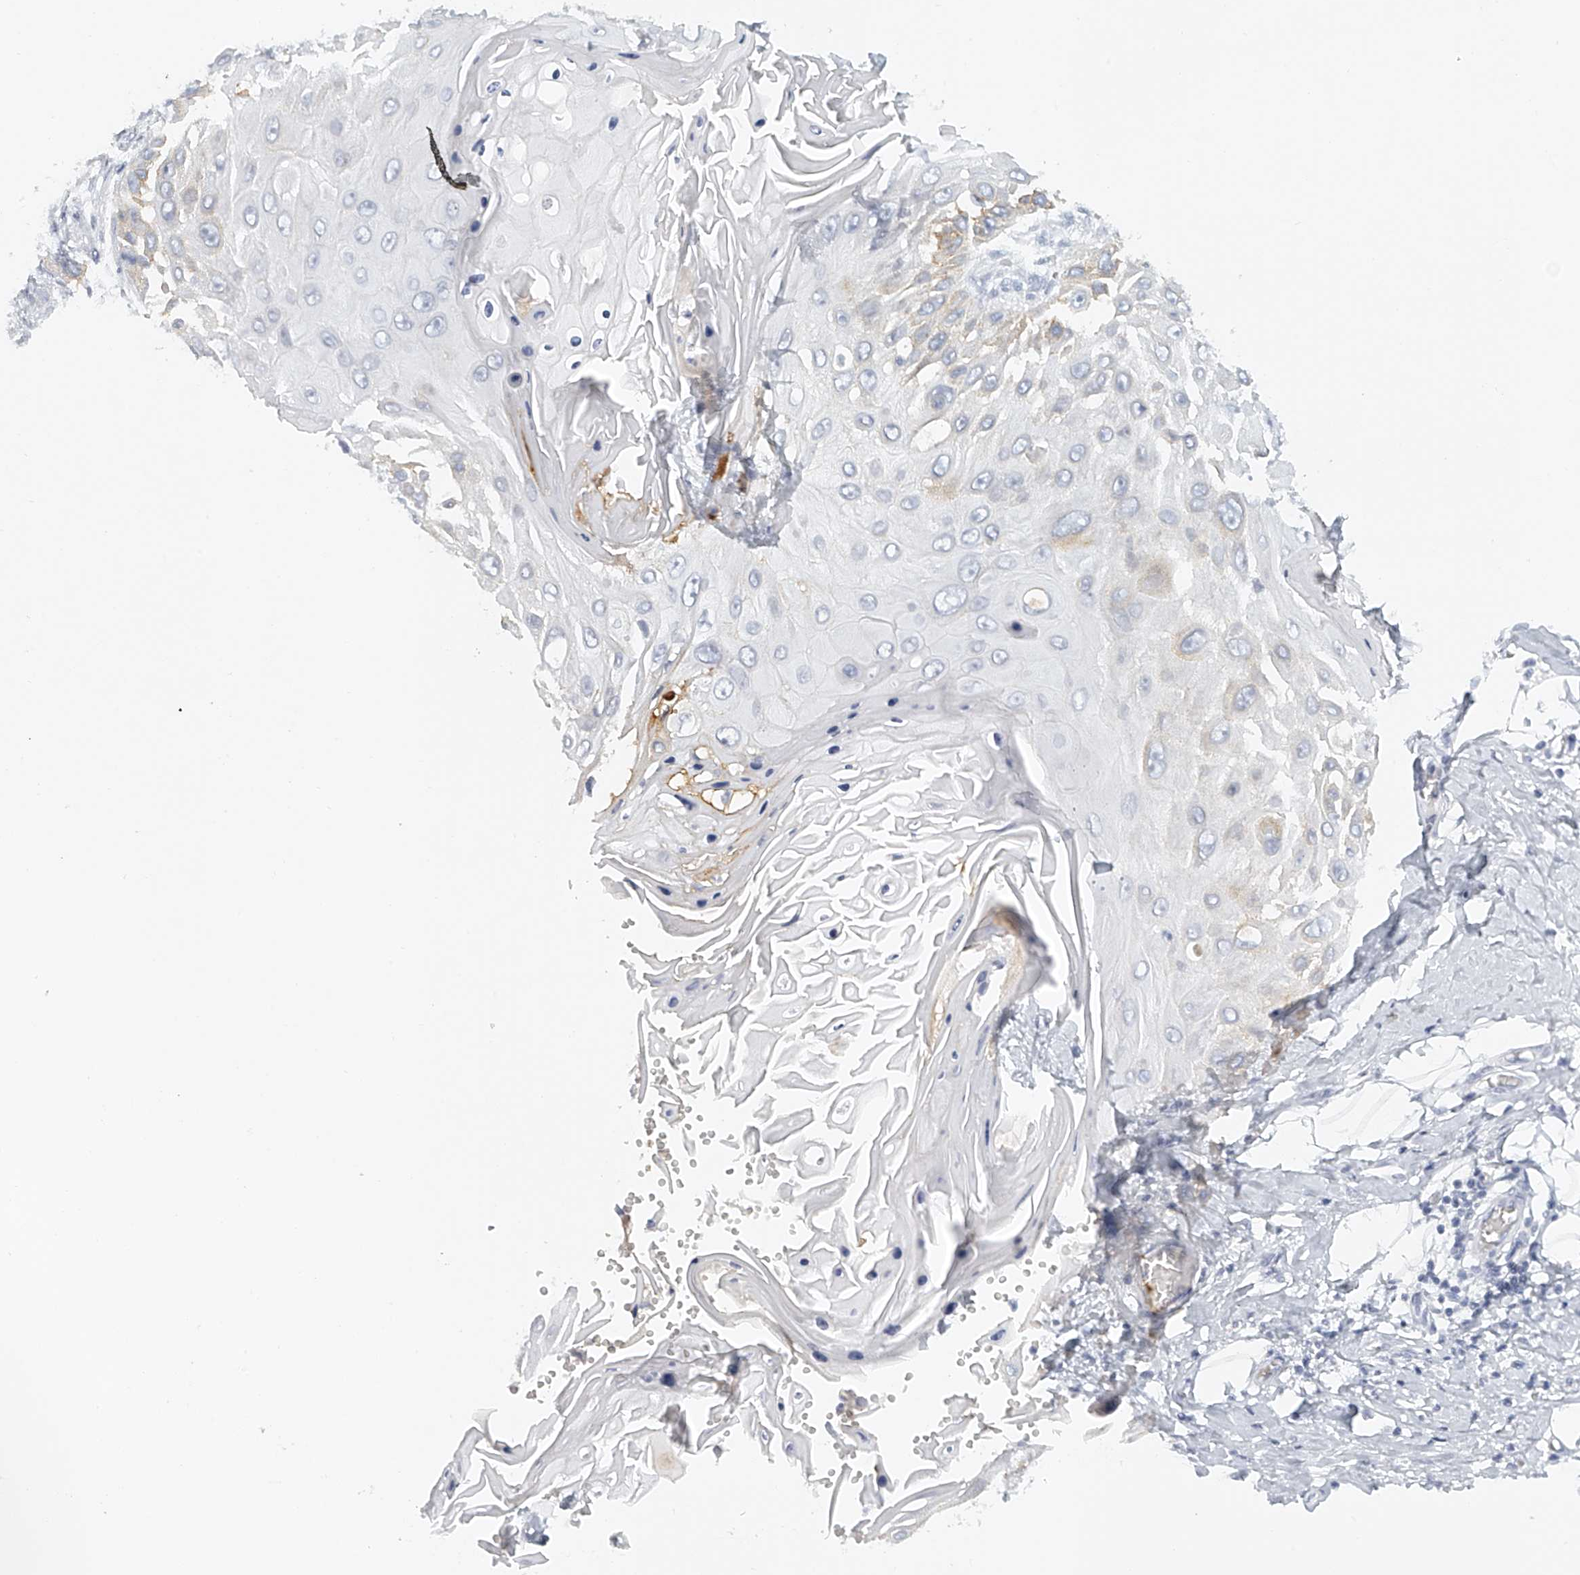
{"staining": {"intensity": "negative", "quantity": "none", "location": "none"}, "tissue": "skin cancer", "cell_type": "Tumor cells", "image_type": "cancer", "snomed": [{"axis": "morphology", "description": "Squamous cell carcinoma, NOS"}, {"axis": "topography", "description": "Skin"}], "caption": "Tumor cells are negative for protein expression in human skin cancer.", "gene": "FAT2", "patient": {"sex": "female", "age": 44}}